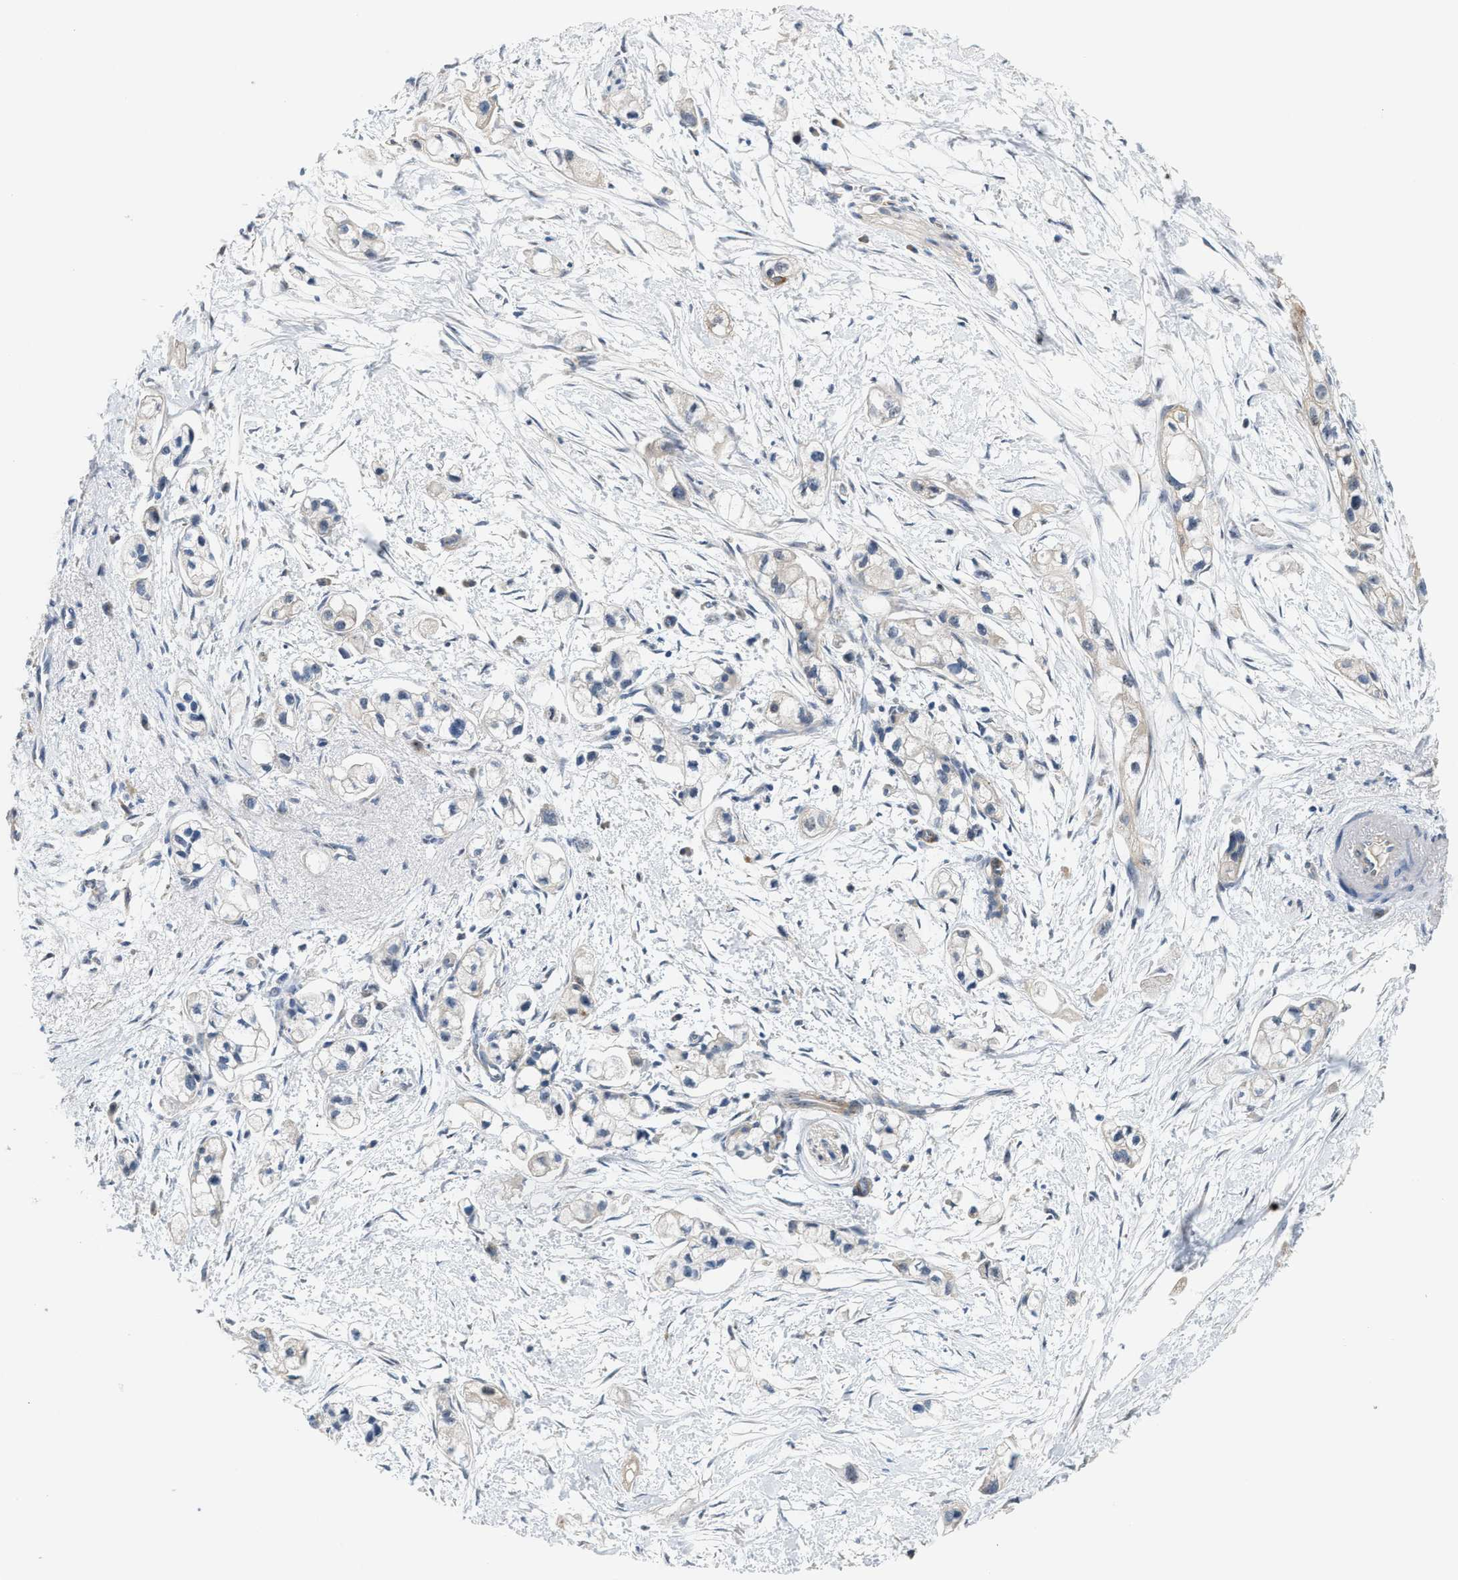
{"staining": {"intensity": "negative", "quantity": "none", "location": "none"}, "tissue": "pancreatic cancer", "cell_type": "Tumor cells", "image_type": "cancer", "snomed": [{"axis": "morphology", "description": "Adenocarcinoma, NOS"}, {"axis": "topography", "description": "Pancreas"}], "caption": "Photomicrograph shows no significant protein positivity in tumor cells of pancreatic cancer. (Immunohistochemistry (ihc), brightfield microscopy, high magnification).", "gene": "ZNF783", "patient": {"sex": "male", "age": 74}}